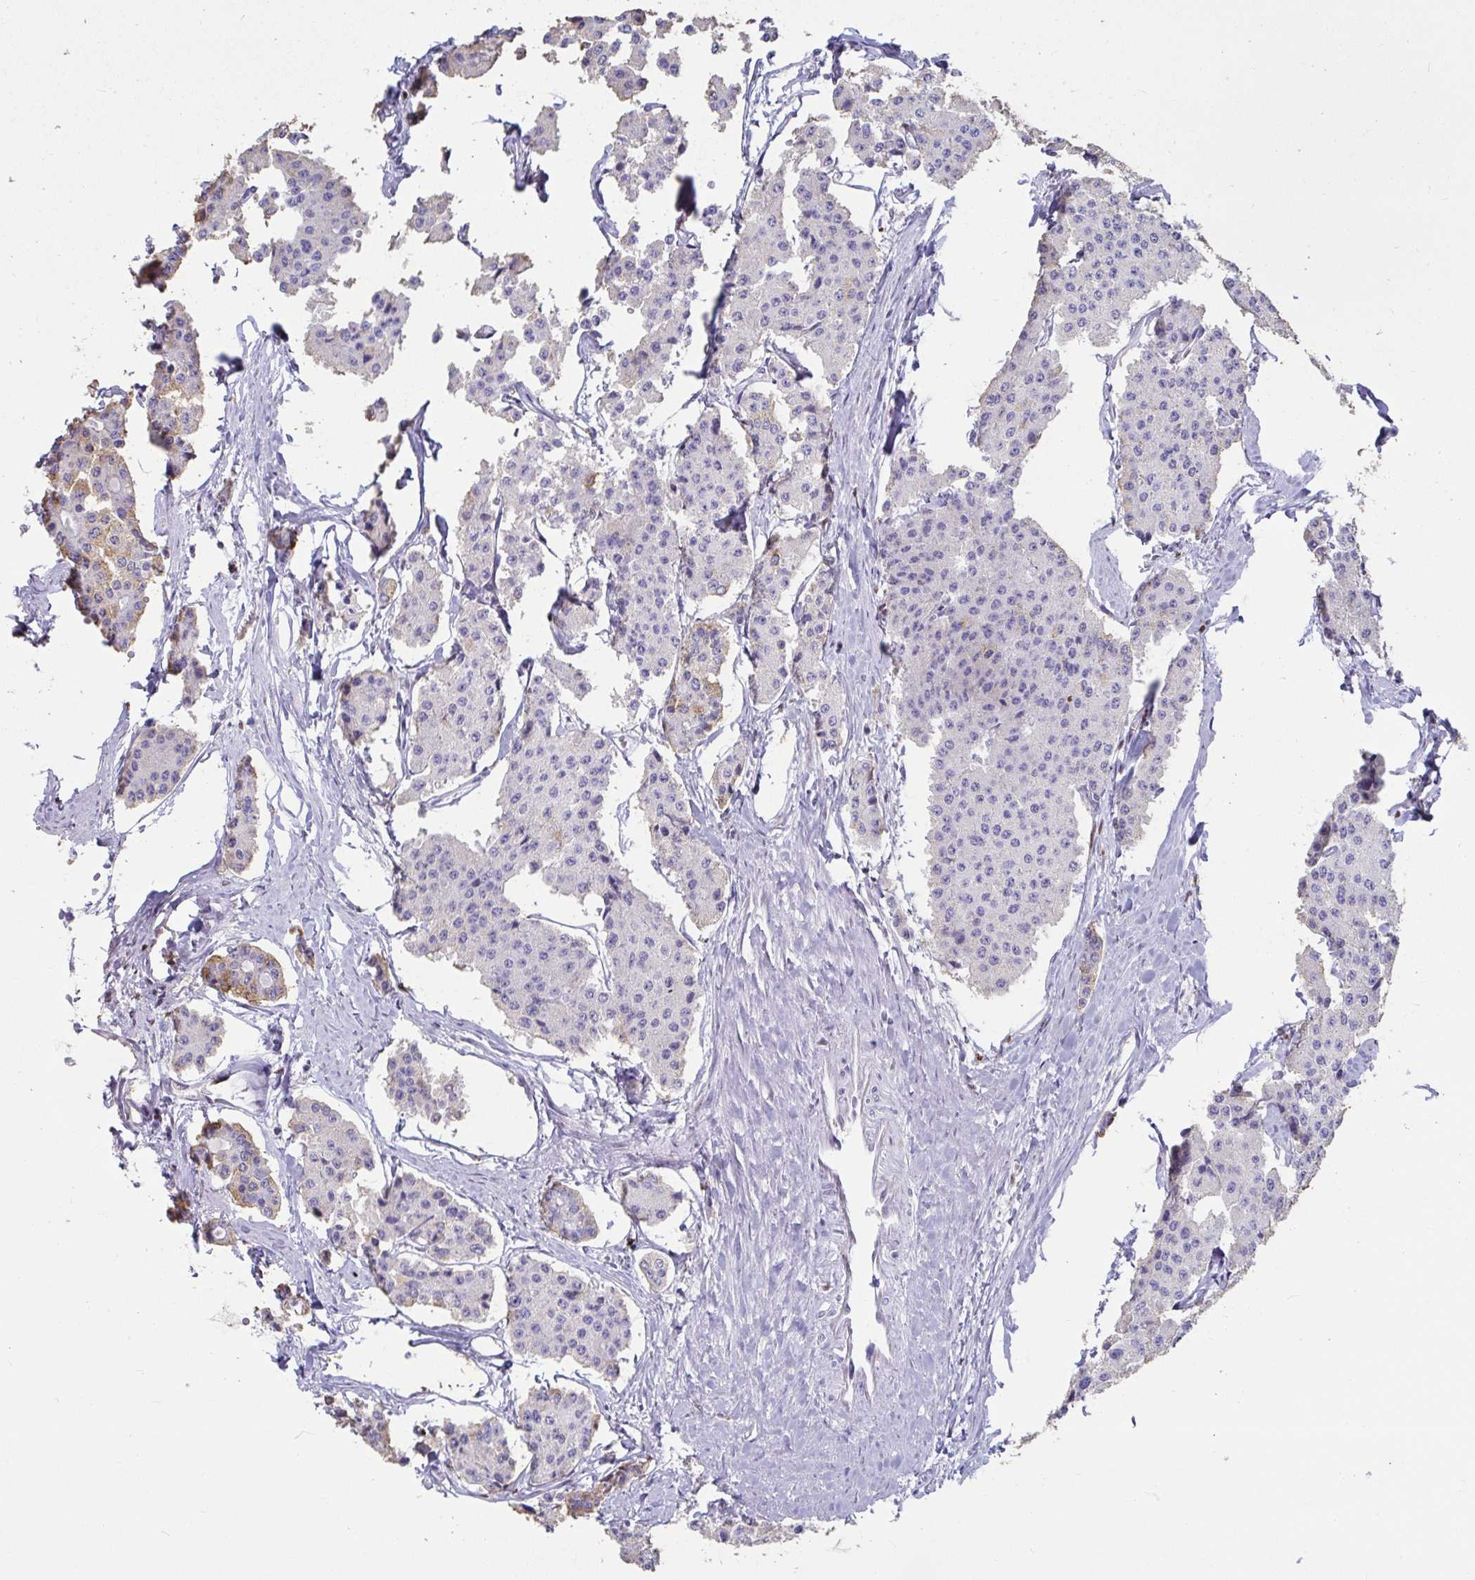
{"staining": {"intensity": "negative", "quantity": "none", "location": "none"}, "tissue": "carcinoid", "cell_type": "Tumor cells", "image_type": "cancer", "snomed": [{"axis": "morphology", "description": "Carcinoid, malignant, NOS"}, {"axis": "topography", "description": "Small intestine"}], "caption": "Carcinoid was stained to show a protein in brown. There is no significant positivity in tumor cells.", "gene": "ZNF586", "patient": {"sex": "female", "age": 65}}